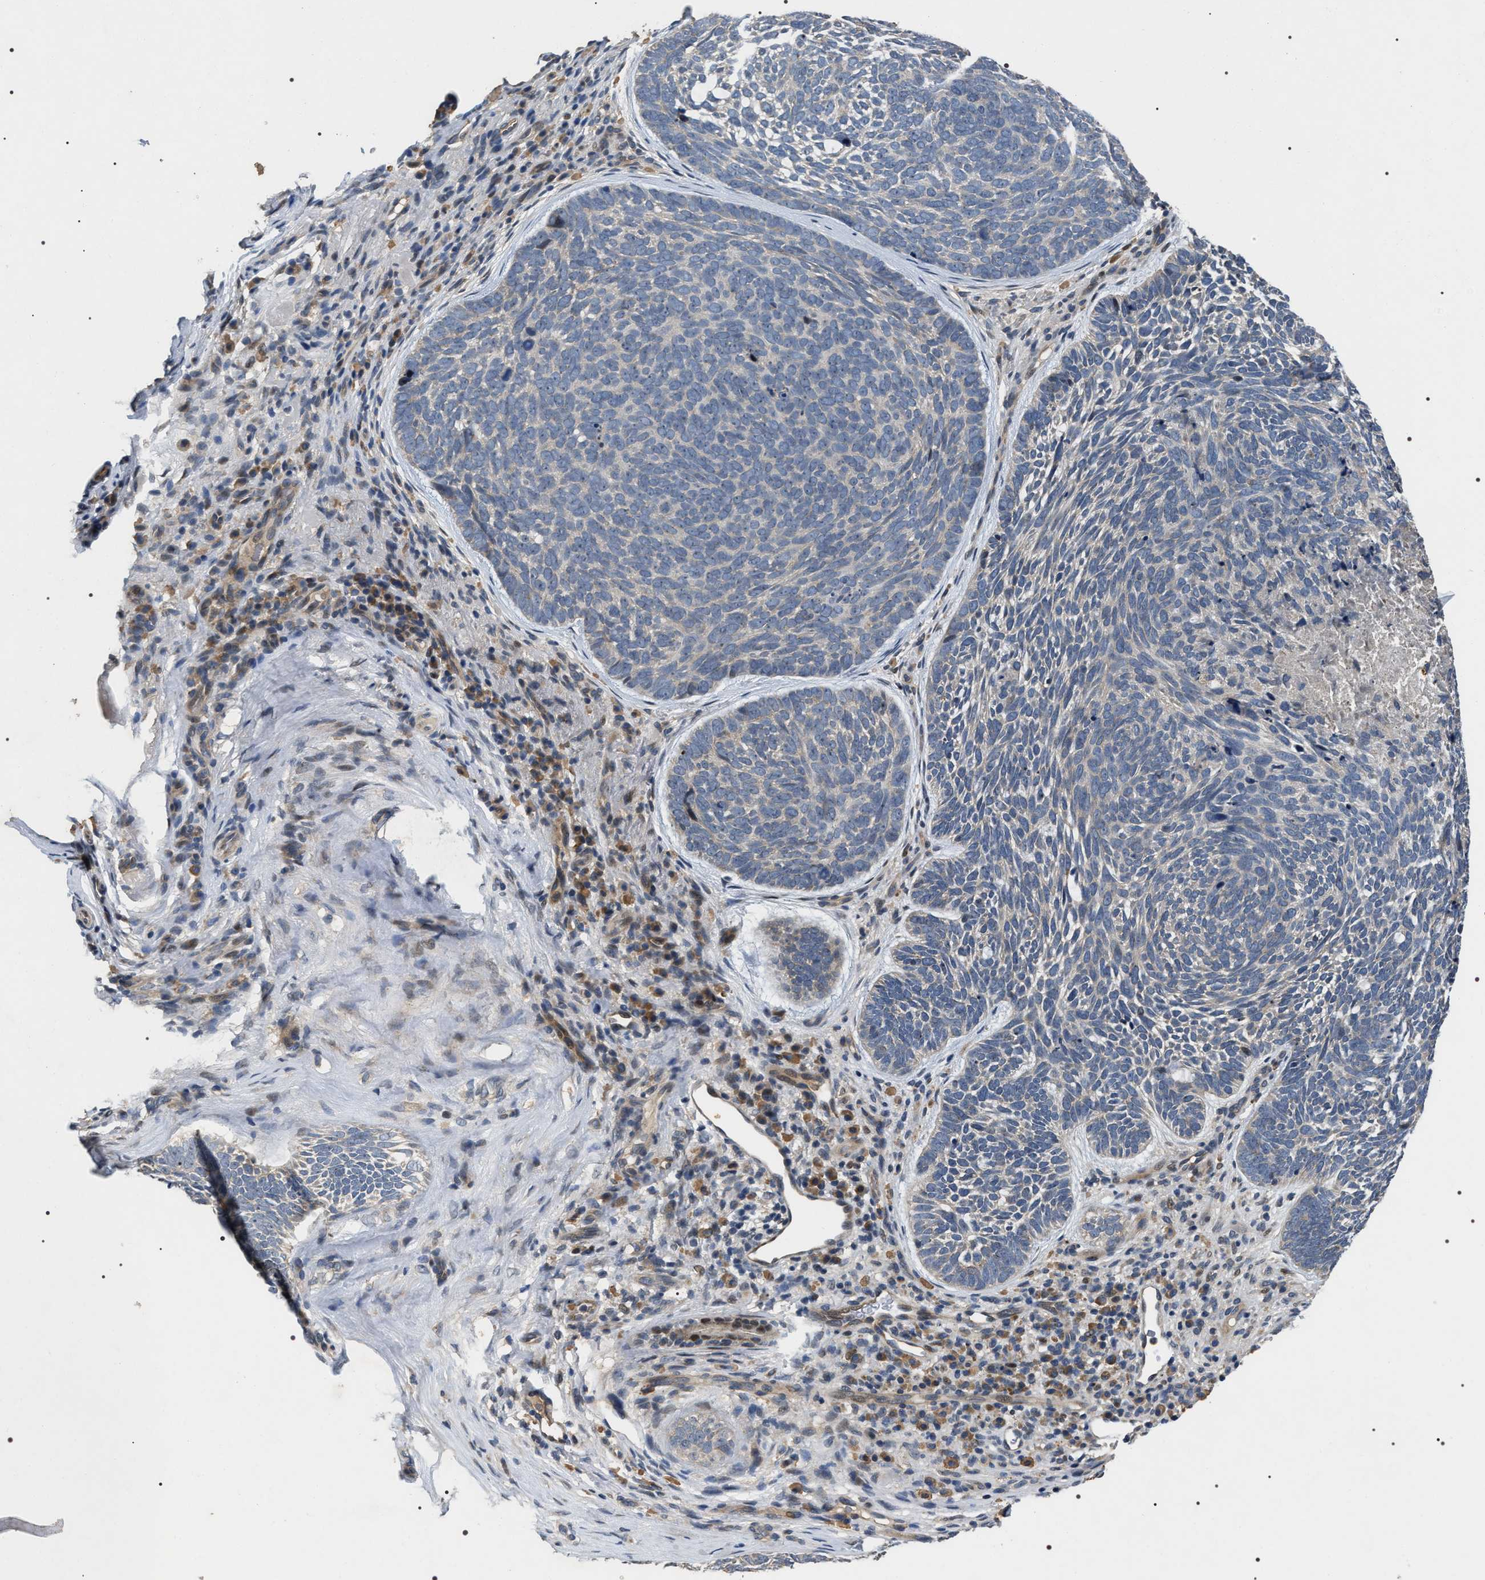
{"staining": {"intensity": "negative", "quantity": "none", "location": "none"}, "tissue": "skin cancer", "cell_type": "Tumor cells", "image_type": "cancer", "snomed": [{"axis": "morphology", "description": "Basal cell carcinoma"}, {"axis": "topography", "description": "Skin"}, {"axis": "topography", "description": "Skin of head"}], "caption": "Basal cell carcinoma (skin) was stained to show a protein in brown. There is no significant expression in tumor cells.", "gene": "IFT81", "patient": {"sex": "female", "age": 85}}